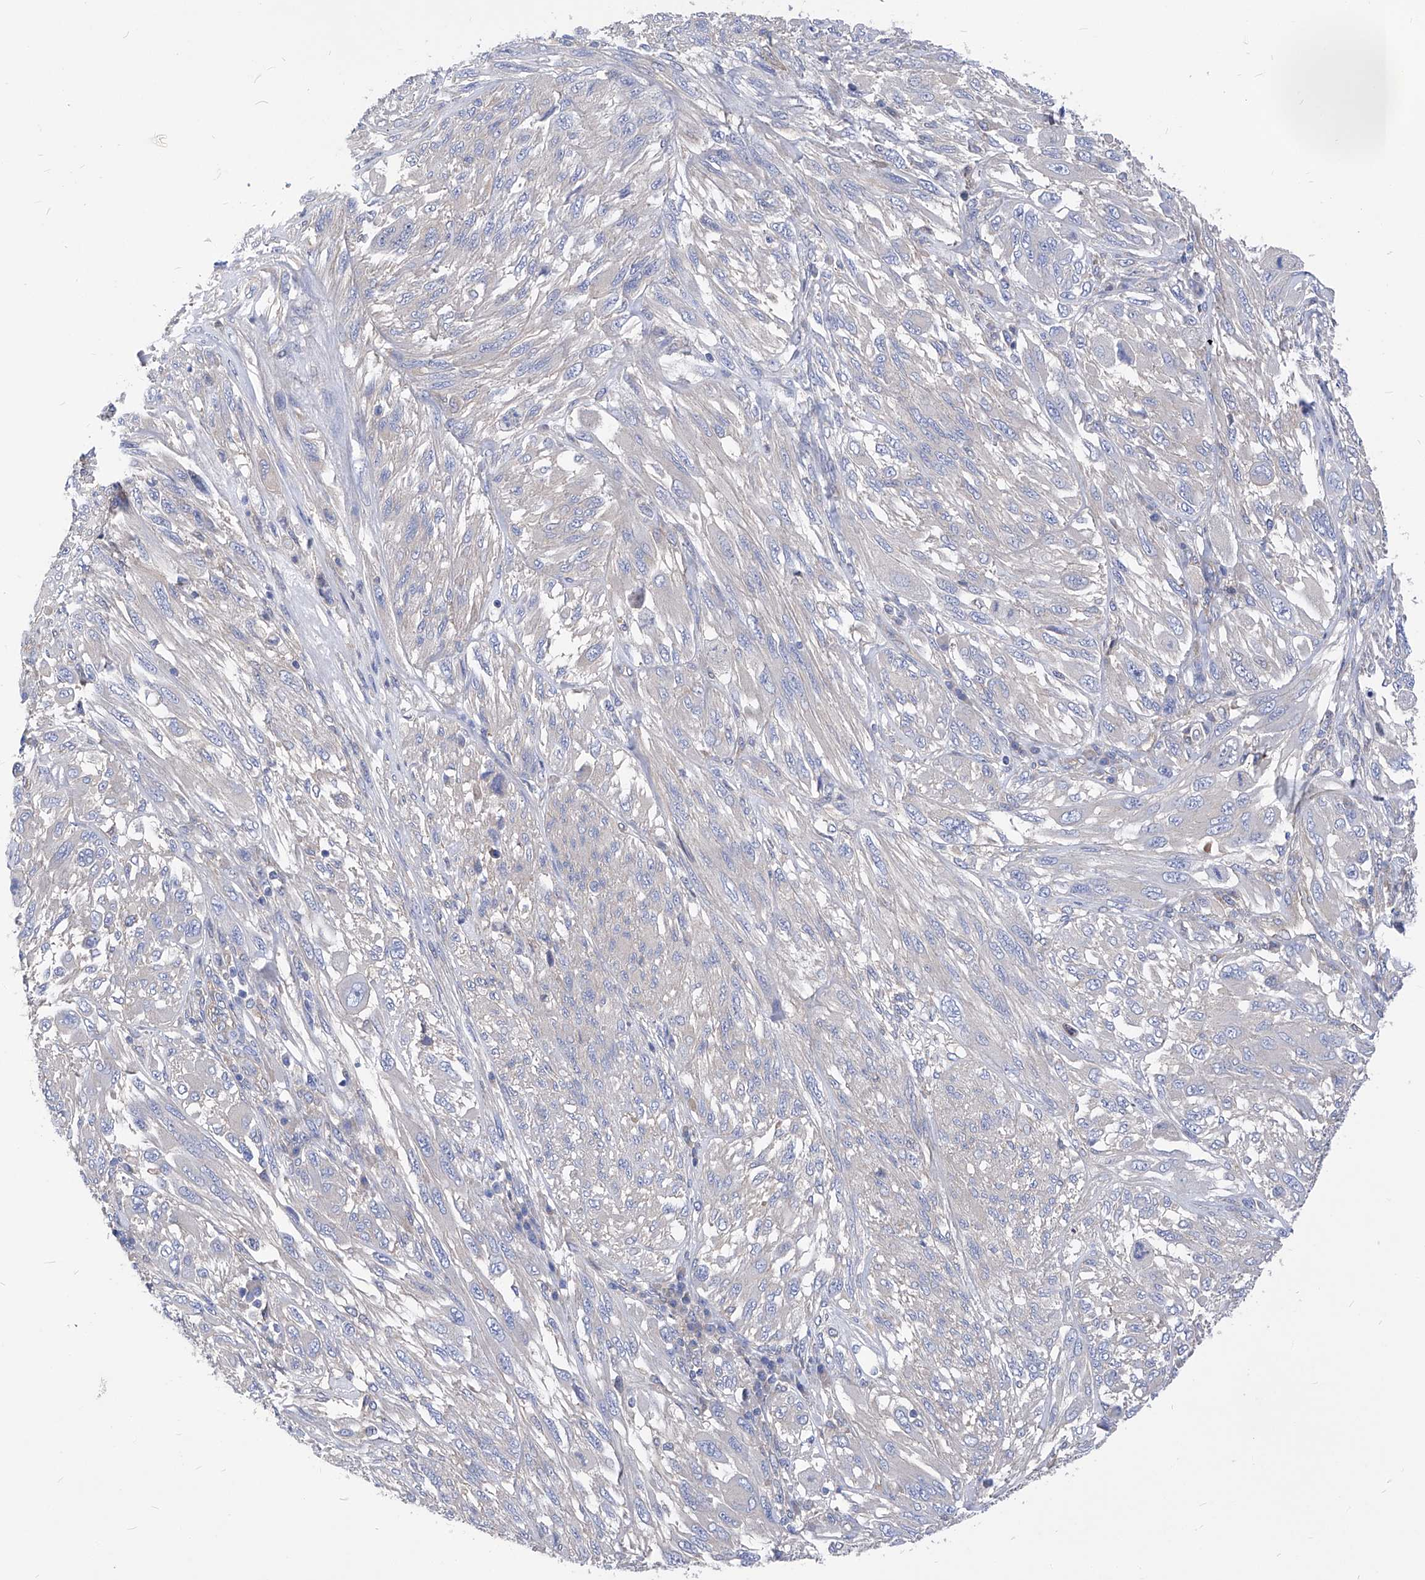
{"staining": {"intensity": "negative", "quantity": "none", "location": "none"}, "tissue": "melanoma", "cell_type": "Tumor cells", "image_type": "cancer", "snomed": [{"axis": "morphology", "description": "Malignant melanoma, NOS"}, {"axis": "topography", "description": "Skin"}], "caption": "A photomicrograph of human malignant melanoma is negative for staining in tumor cells.", "gene": "XPNPEP1", "patient": {"sex": "female", "age": 91}}